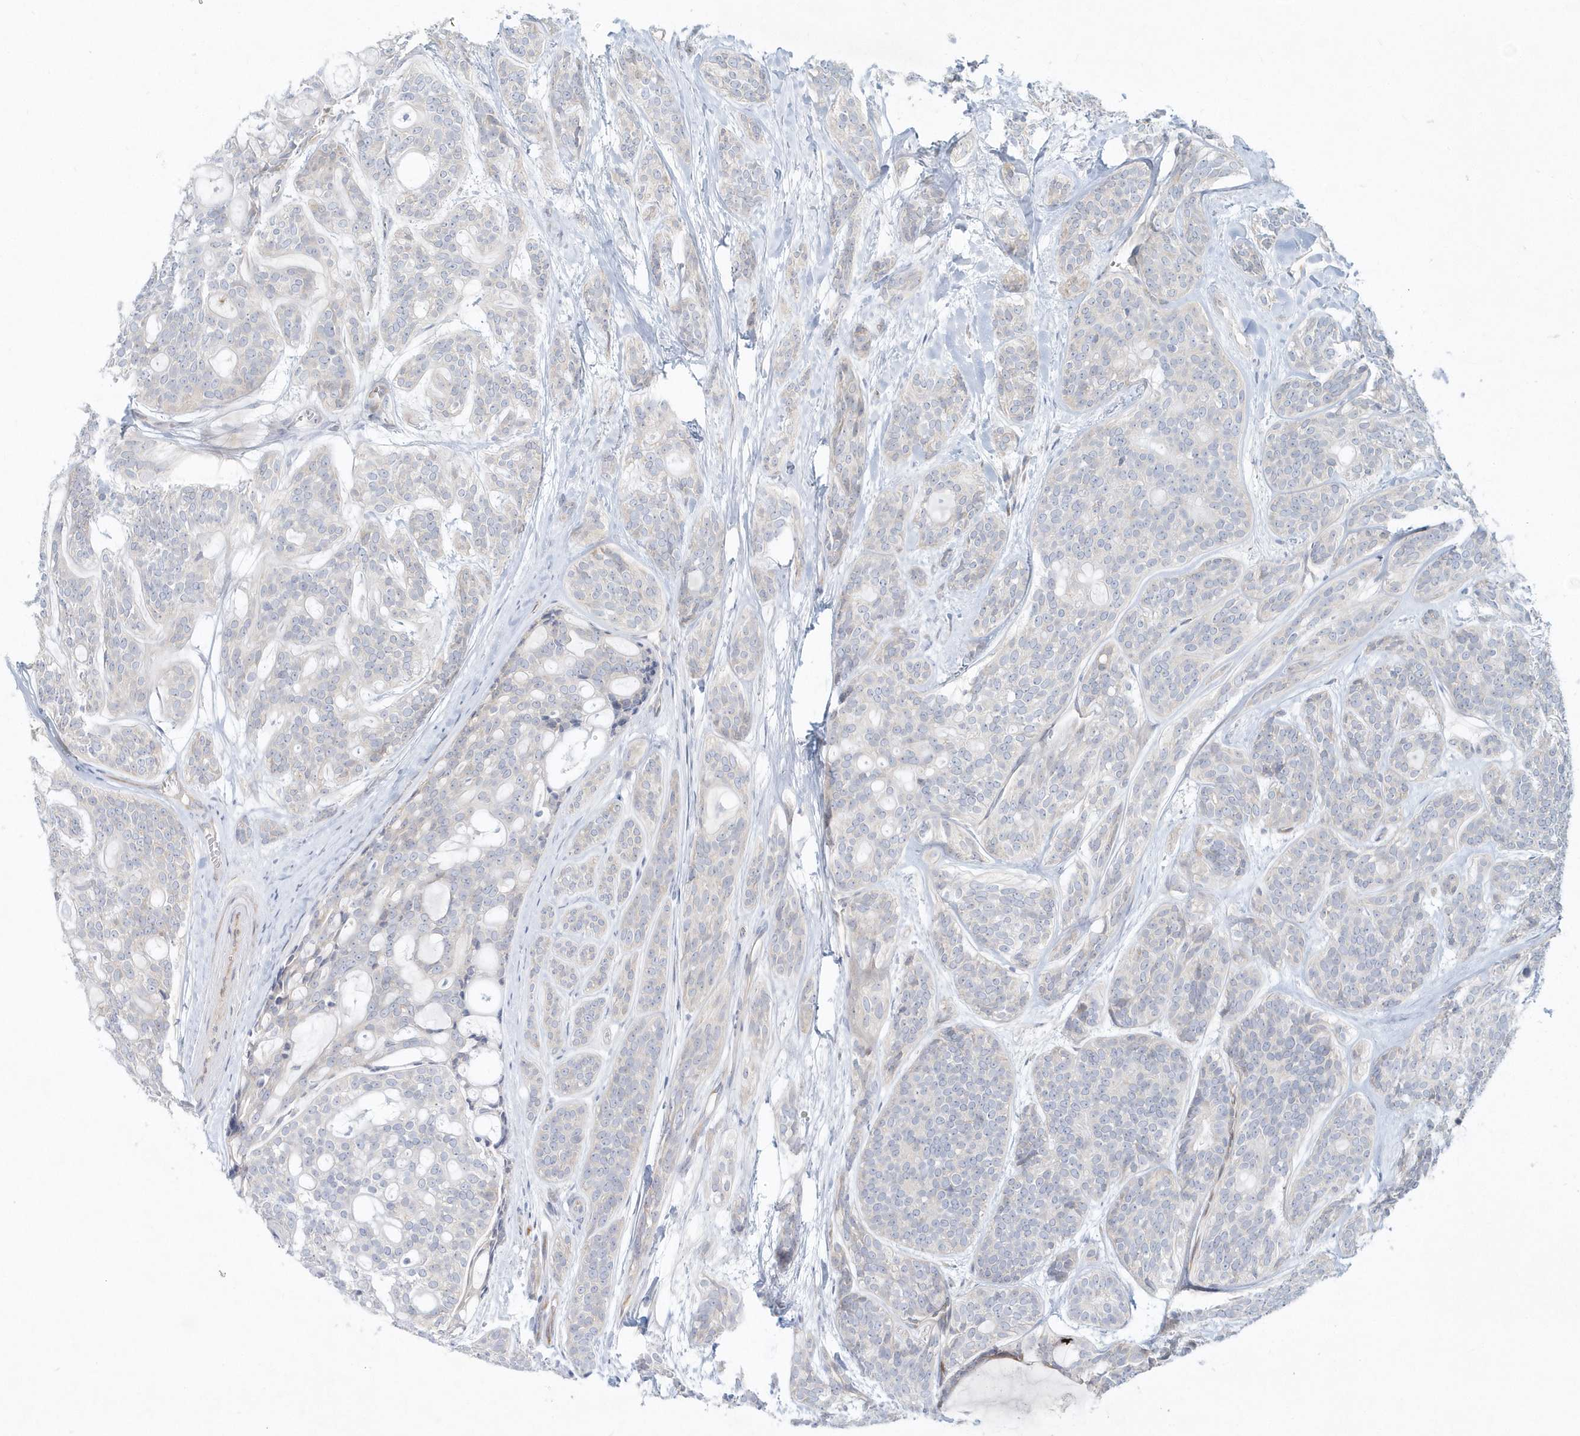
{"staining": {"intensity": "negative", "quantity": "none", "location": "none"}, "tissue": "head and neck cancer", "cell_type": "Tumor cells", "image_type": "cancer", "snomed": [{"axis": "morphology", "description": "Adenocarcinoma, NOS"}, {"axis": "topography", "description": "Head-Neck"}], "caption": "Immunohistochemistry of human head and neck adenocarcinoma displays no expression in tumor cells. Brightfield microscopy of IHC stained with DAB (brown) and hematoxylin (blue), captured at high magnification.", "gene": "DNAH1", "patient": {"sex": "male", "age": 66}}